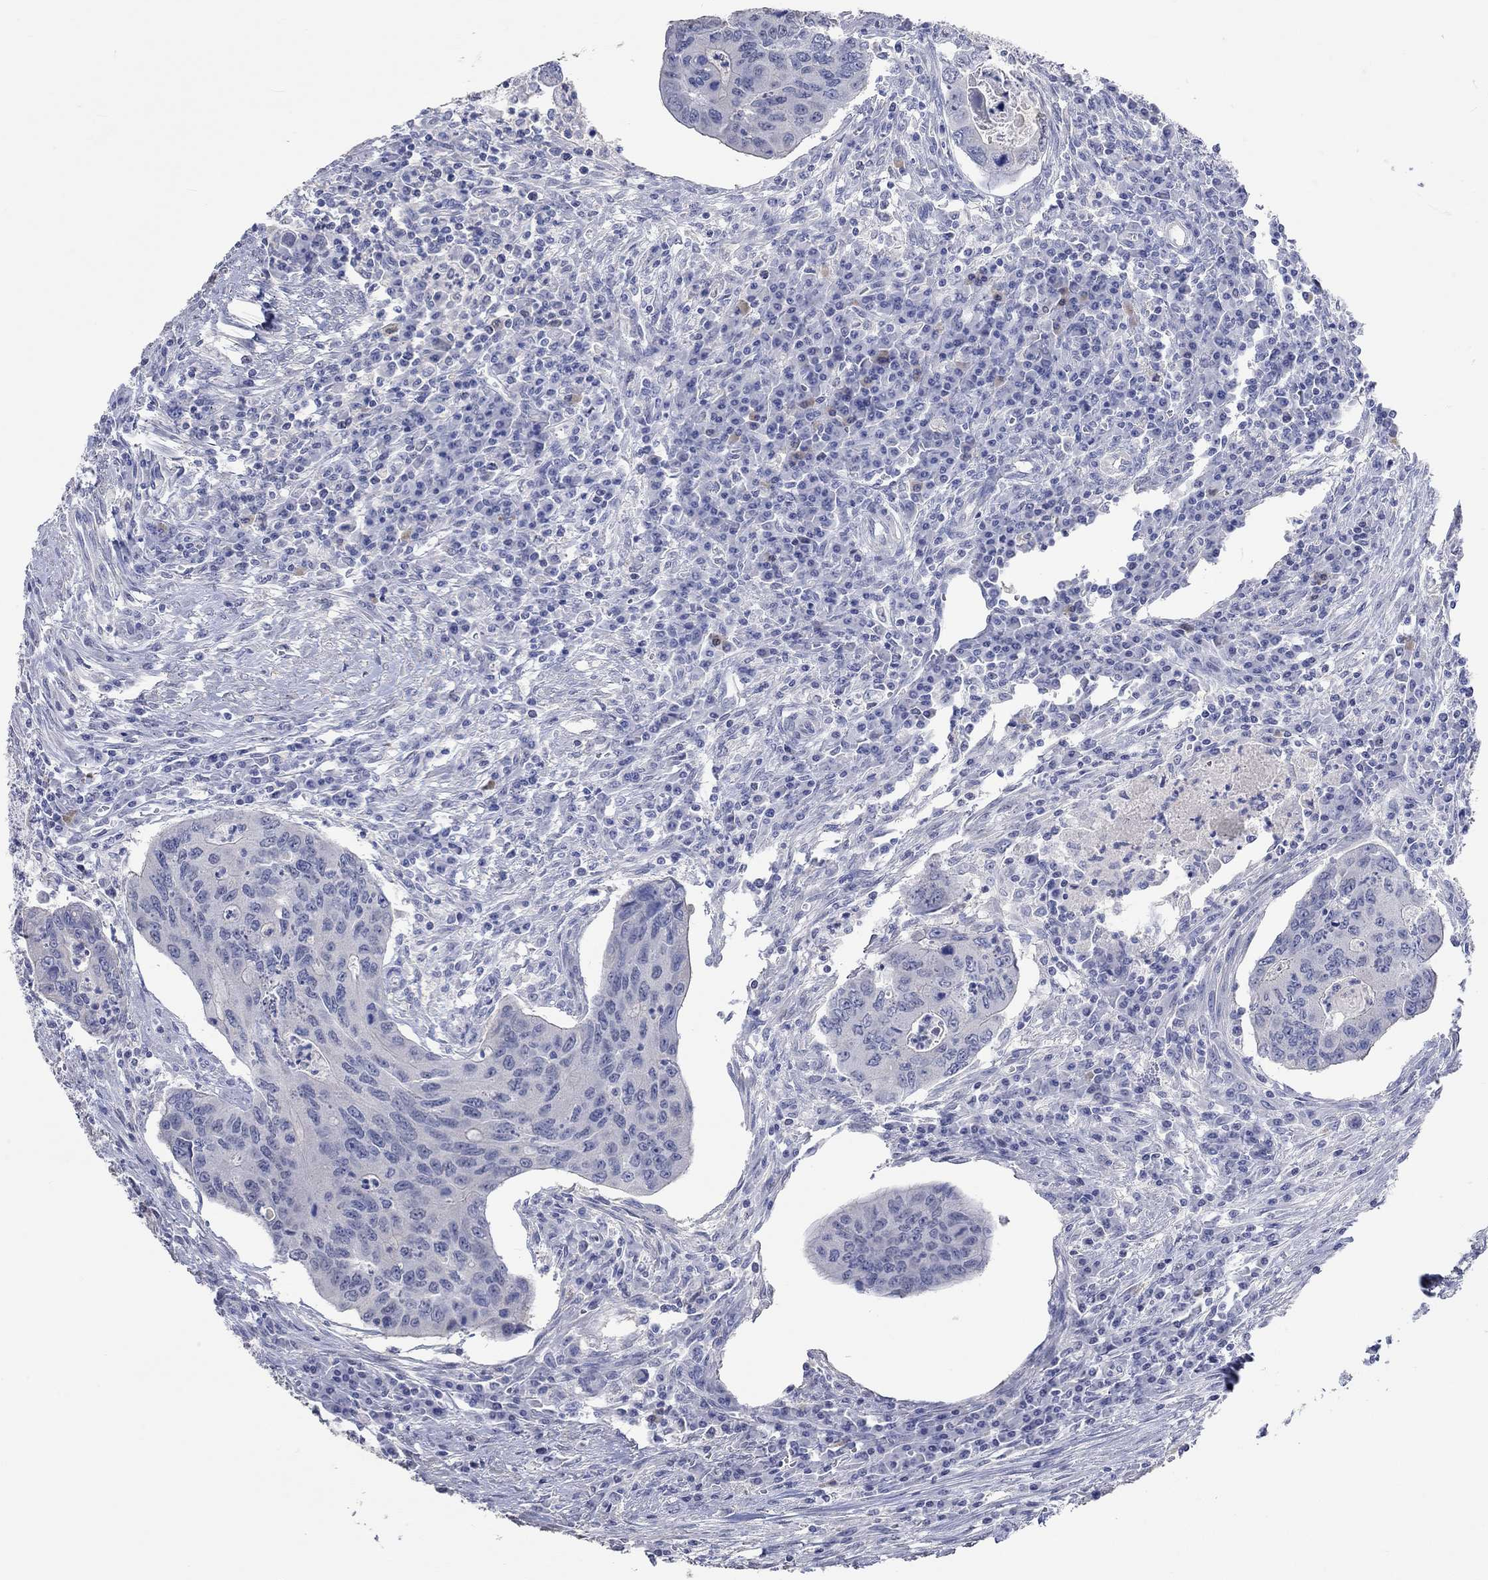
{"staining": {"intensity": "negative", "quantity": "none", "location": "none"}, "tissue": "colorectal cancer", "cell_type": "Tumor cells", "image_type": "cancer", "snomed": [{"axis": "morphology", "description": "Adenocarcinoma, NOS"}, {"axis": "topography", "description": "Colon"}], "caption": "Immunohistochemistry (IHC) micrograph of neoplastic tissue: colorectal cancer (adenocarcinoma) stained with DAB displays no significant protein positivity in tumor cells. (DAB (3,3'-diaminobenzidine) immunohistochemistry (IHC) visualized using brightfield microscopy, high magnification).", "gene": "PNMA5", "patient": {"sex": "male", "age": 53}}